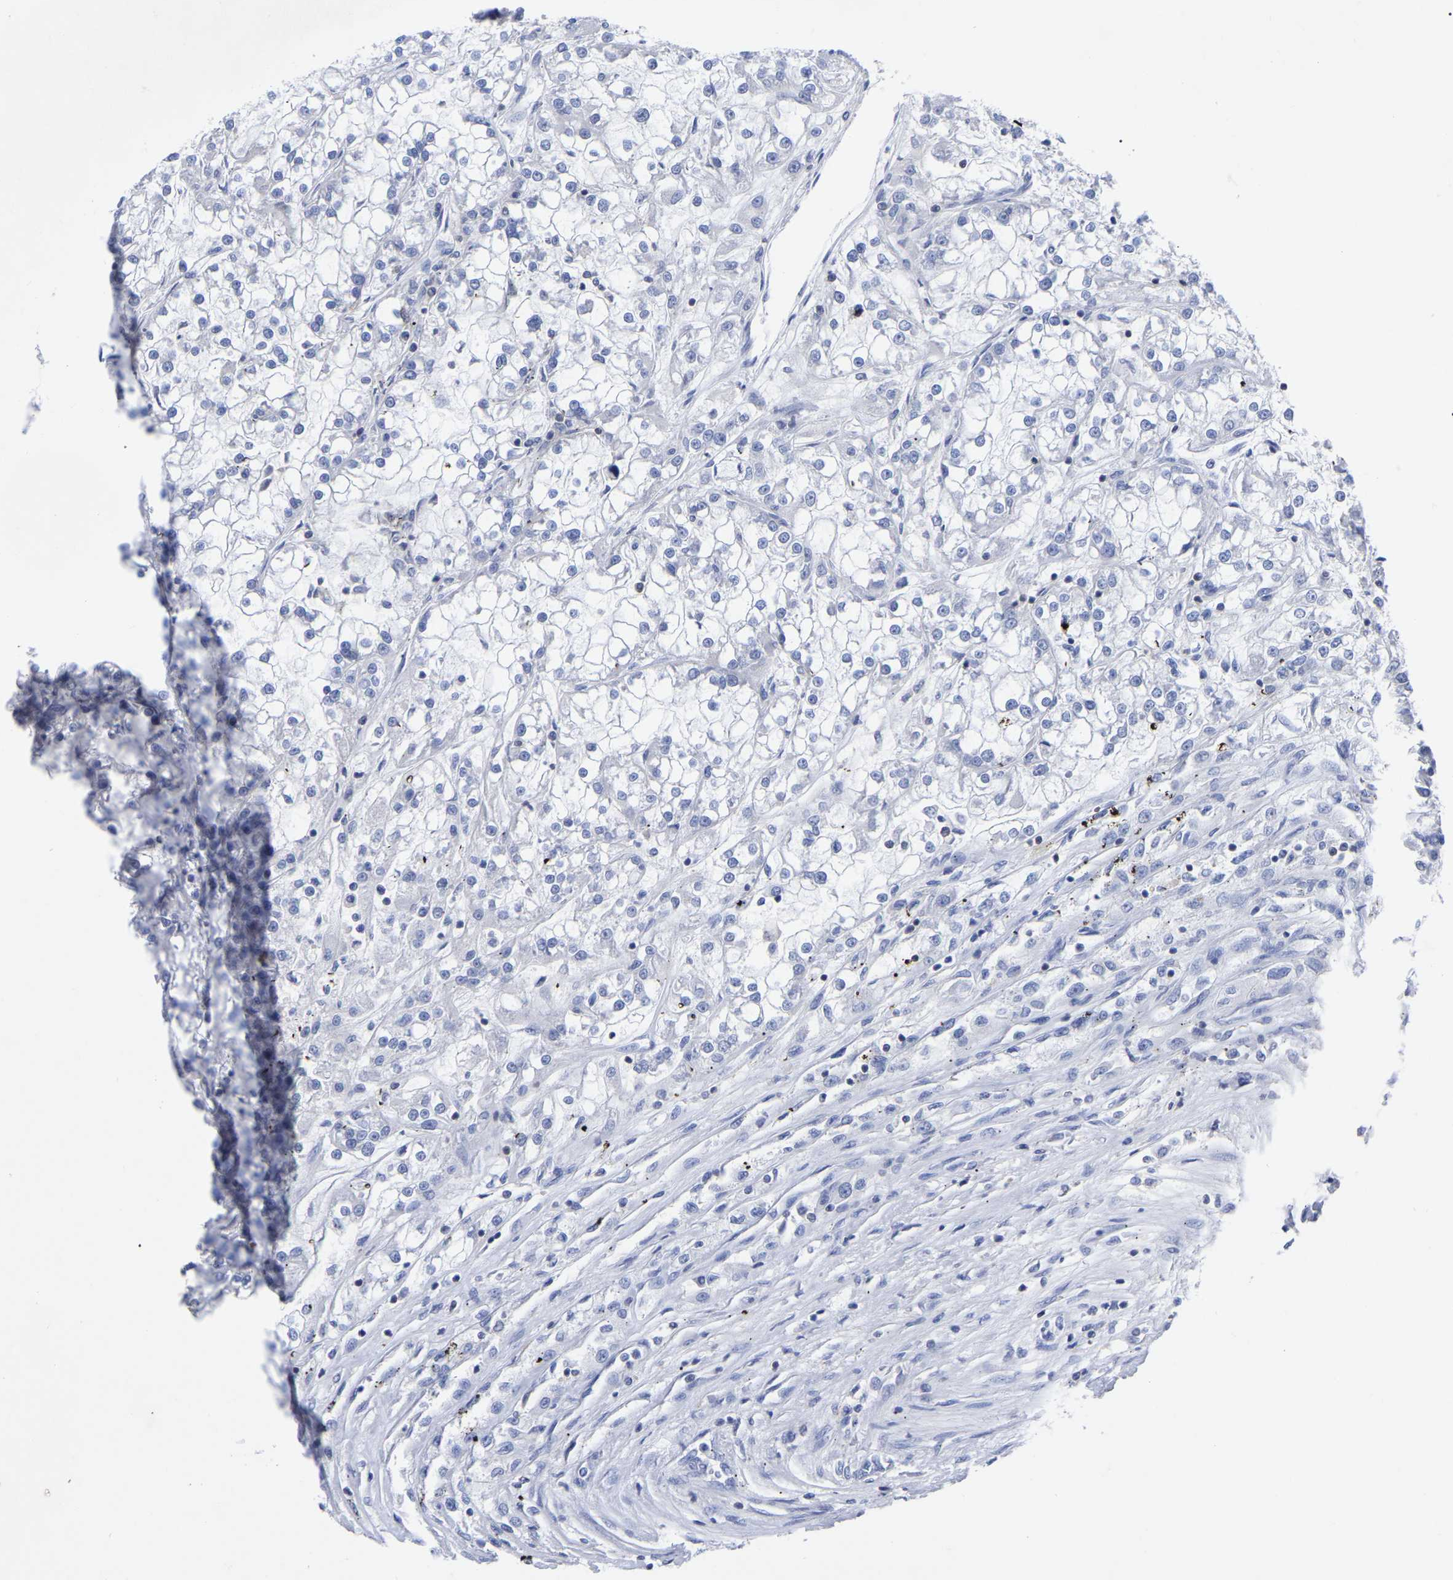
{"staining": {"intensity": "negative", "quantity": "none", "location": "none"}, "tissue": "renal cancer", "cell_type": "Tumor cells", "image_type": "cancer", "snomed": [{"axis": "morphology", "description": "Adenocarcinoma, NOS"}, {"axis": "topography", "description": "Kidney"}], "caption": "Immunohistochemistry (IHC) micrograph of human renal cancer (adenocarcinoma) stained for a protein (brown), which exhibits no staining in tumor cells.", "gene": "PTPN7", "patient": {"sex": "female", "age": 52}}